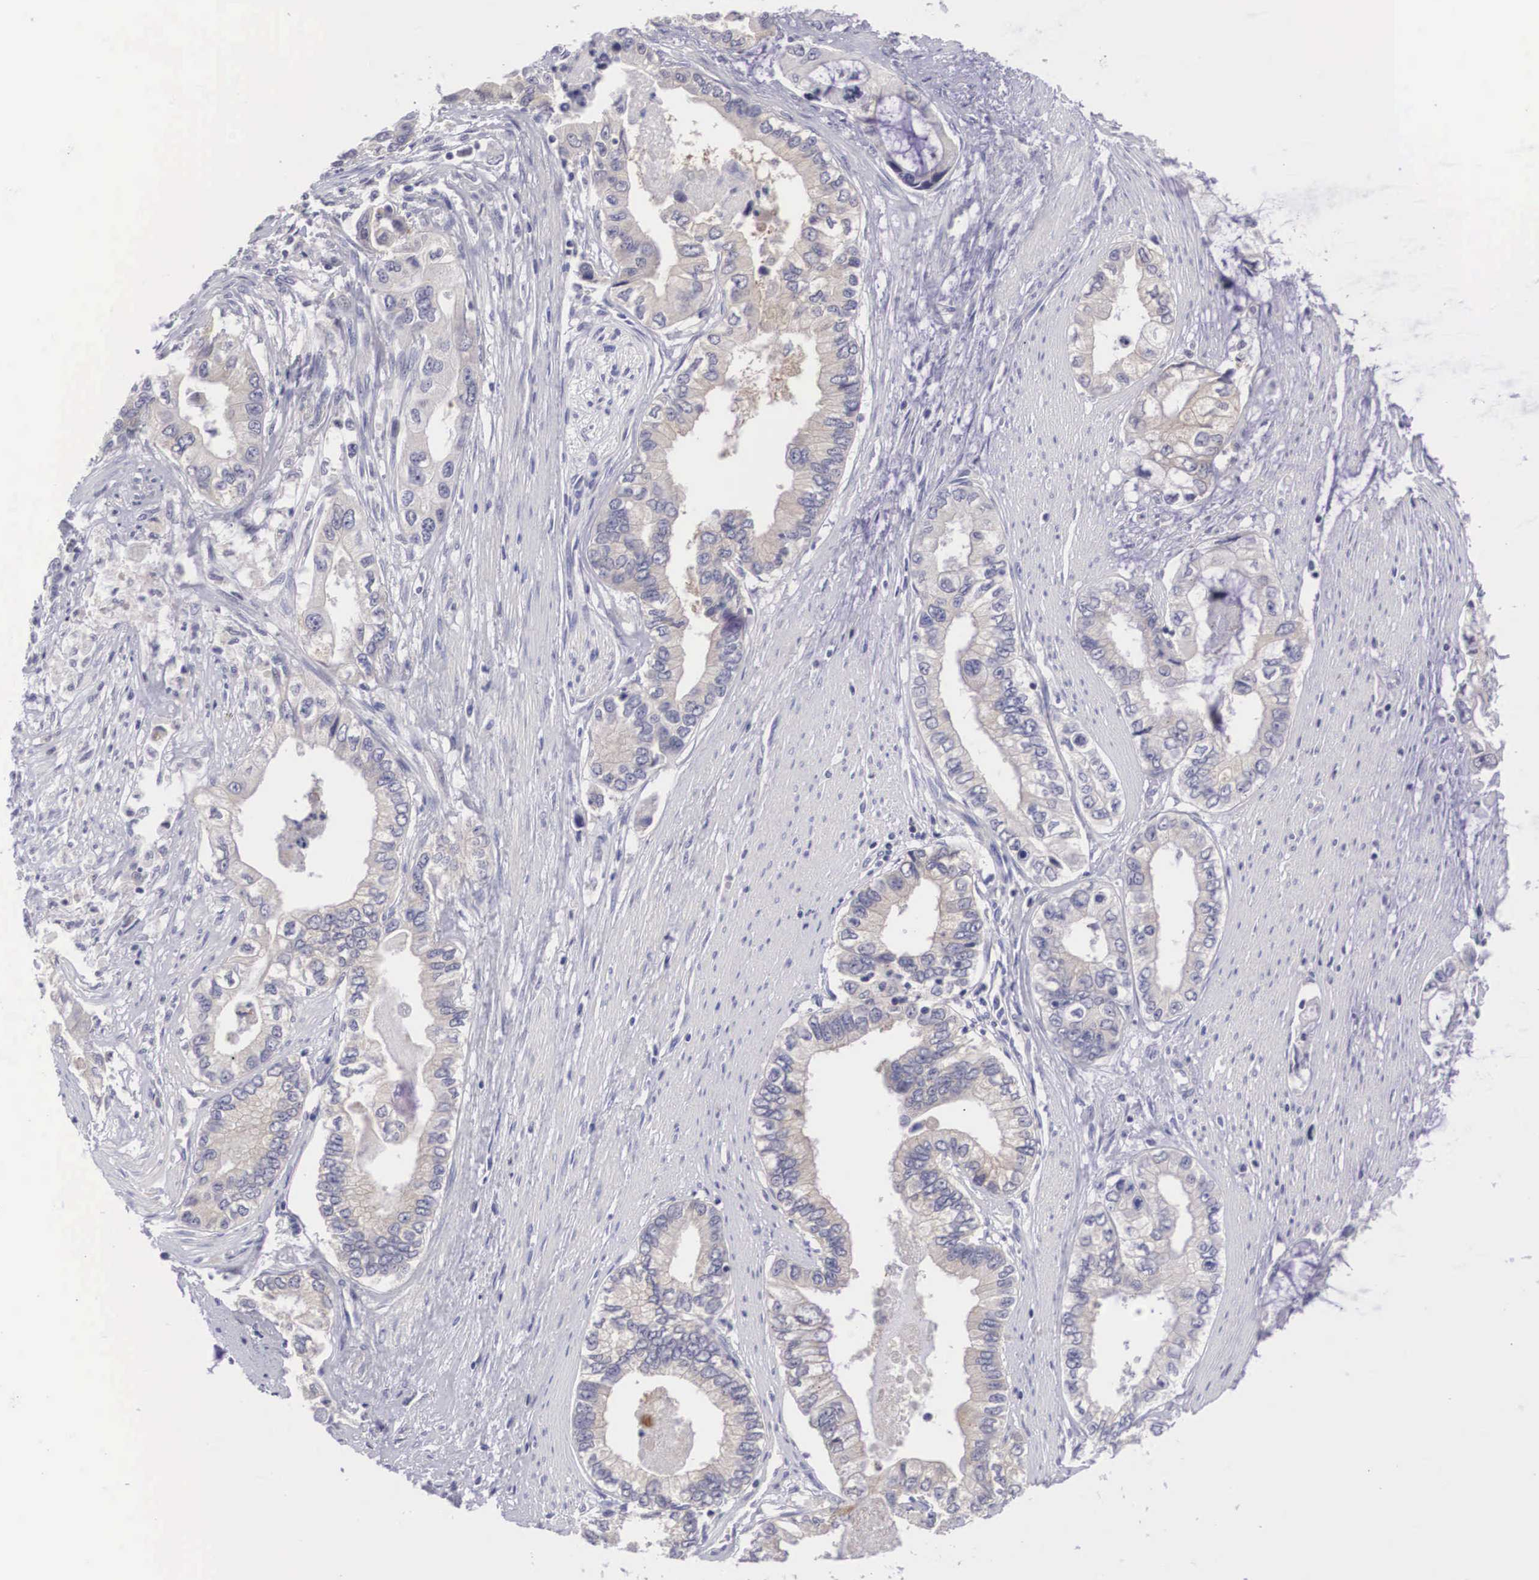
{"staining": {"intensity": "negative", "quantity": "none", "location": "none"}, "tissue": "pancreatic cancer", "cell_type": "Tumor cells", "image_type": "cancer", "snomed": [{"axis": "morphology", "description": "Adenocarcinoma, NOS"}, {"axis": "topography", "description": "Pancreas"}, {"axis": "topography", "description": "Stomach, upper"}], "caption": "Immunohistochemical staining of human pancreatic adenocarcinoma displays no significant expression in tumor cells.", "gene": "GRIPAP1", "patient": {"sex": "male", "age": 77}}